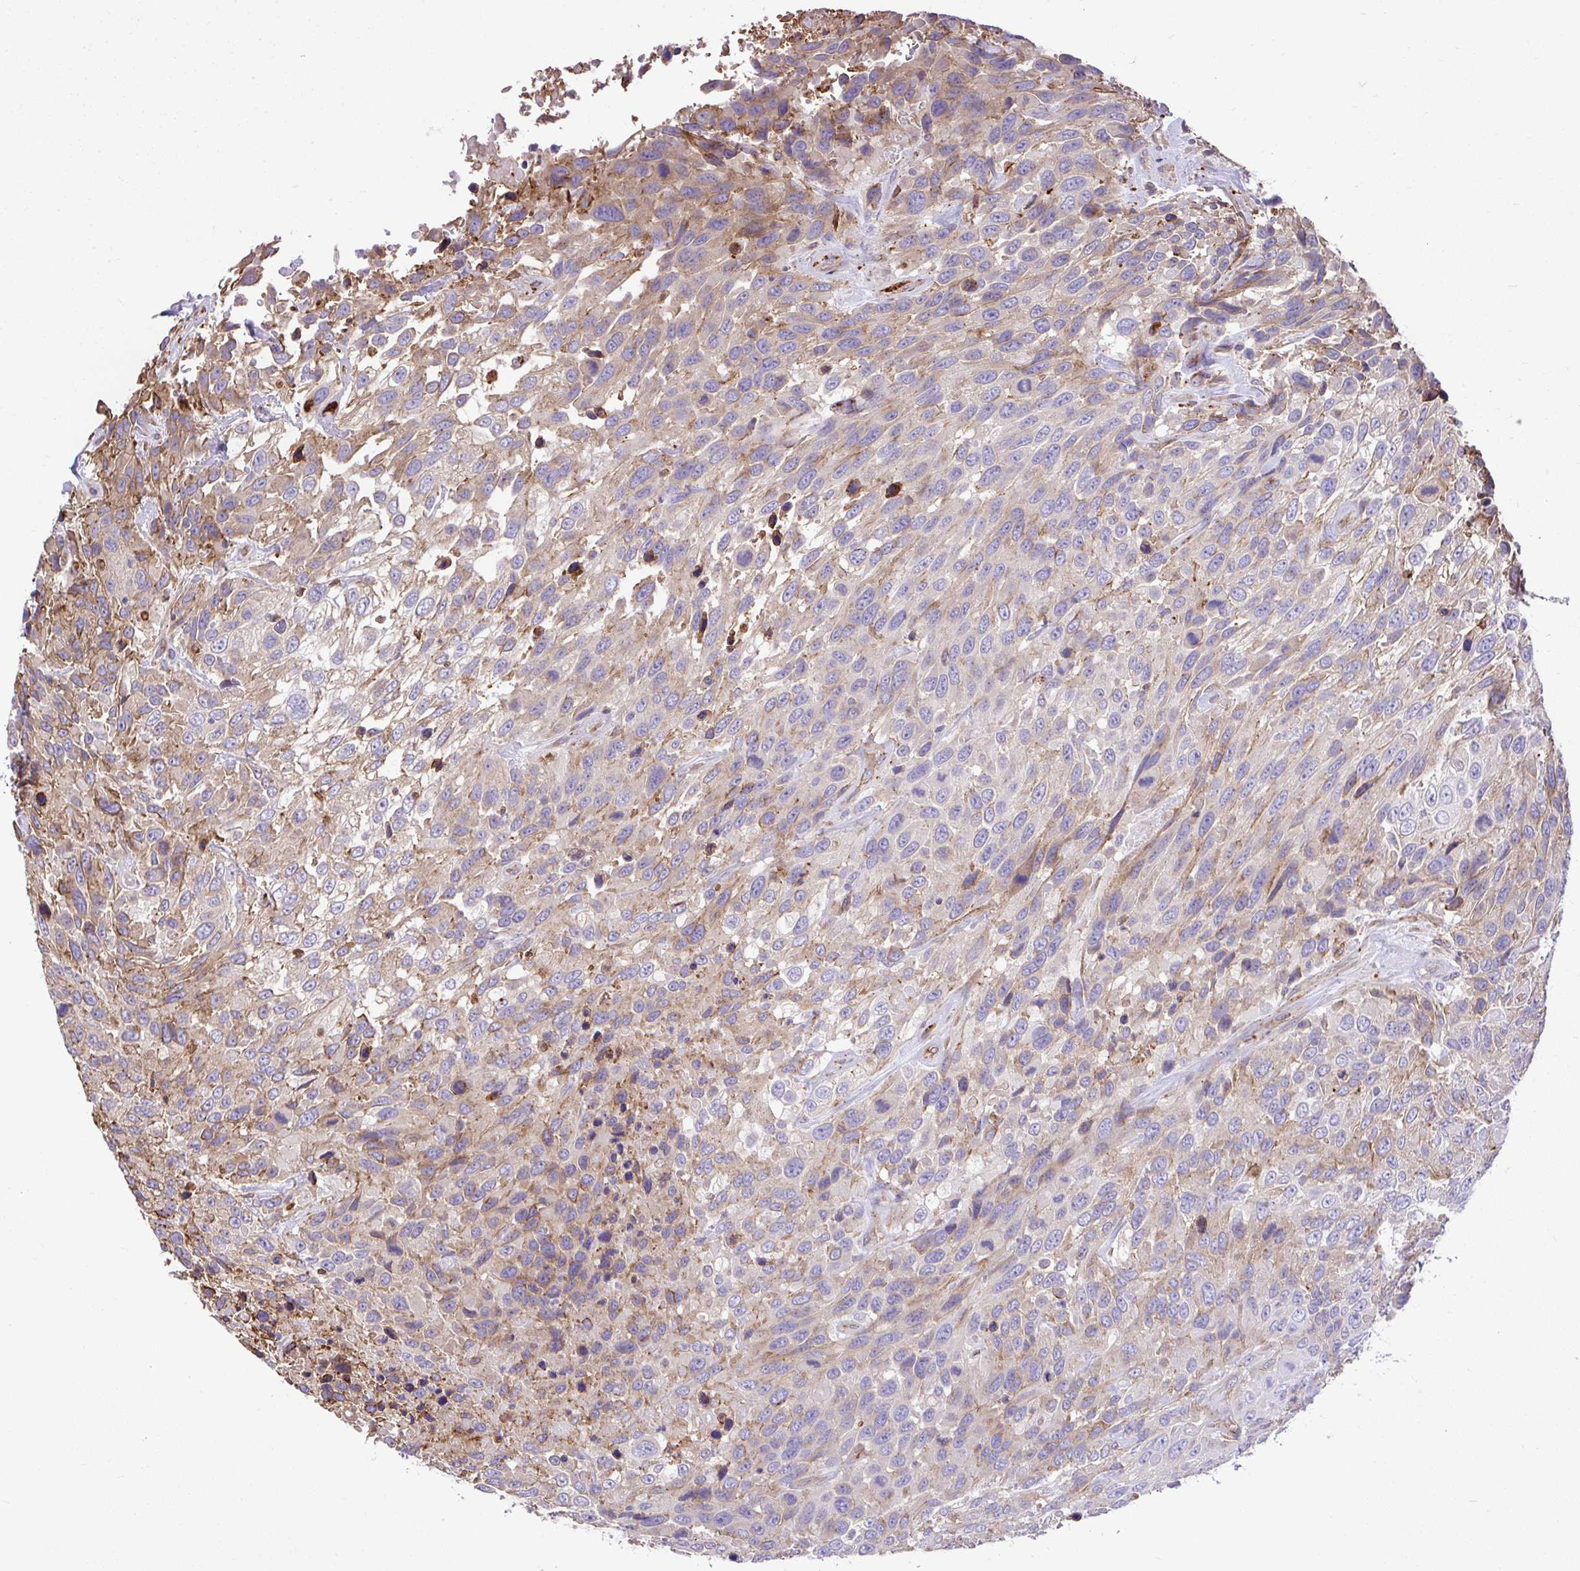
{"staining": {"intensity": "moderate", "quantity": "25%-75%", "location": "cytoplasmic/membranous"}, "tissue": "urothelial cancer", "cell_type": "Tumor cells", "image_type": "cancer", "snomed": [{"axis": "morphology", "description": "Urothelial carcinoma, High grade"}, {"axis": "topography", "description": "Urinary bladder"}], "caption": "High-power microscopy captured an immunohistochemistry (IHC) image of urothelial carcinoma (high-grade), revealing moderate cytoplasmic/membranous staining in about 25%-75% of tumor cells.", "gene": "PTPRK", "patient": {"sex": "female", "age": 70}}